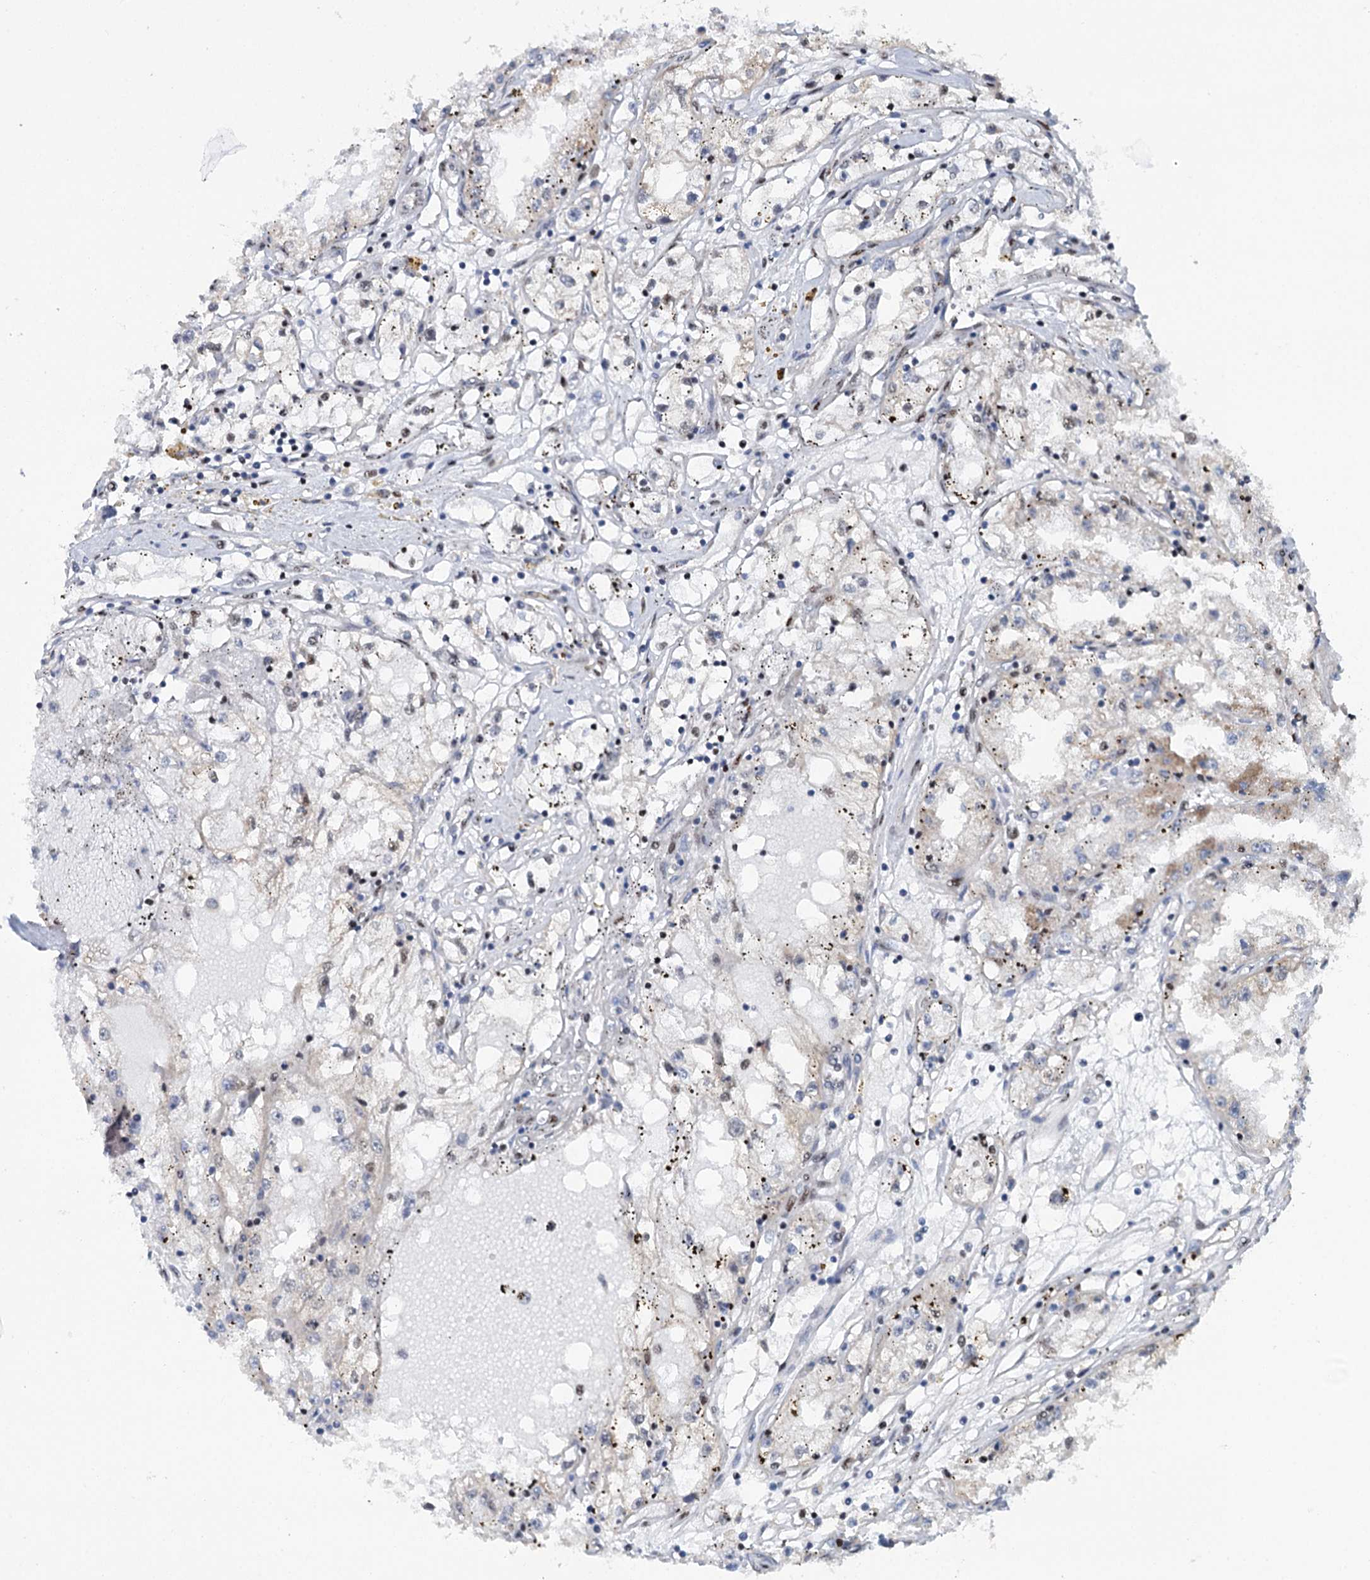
{"staining": {"intensity": "negative", "quantity": "none", "location": "none"}, "tissue": "renal cancer", "cell_type": "Tumor cells", "image_type": "cancer", "snomed": [{"axis": "morphology", "description": "Adenocarcinoma, NOS"}, {"axis": "topography", "description": "Kidney"}], "caption": "Renal cancer (adenocarcinoma) stained for a protein using immunohistochemistry (IHC) displays no staining tumor cells.", "gene": "SREK1", "patient": {"sex": "male", "age": 56}}